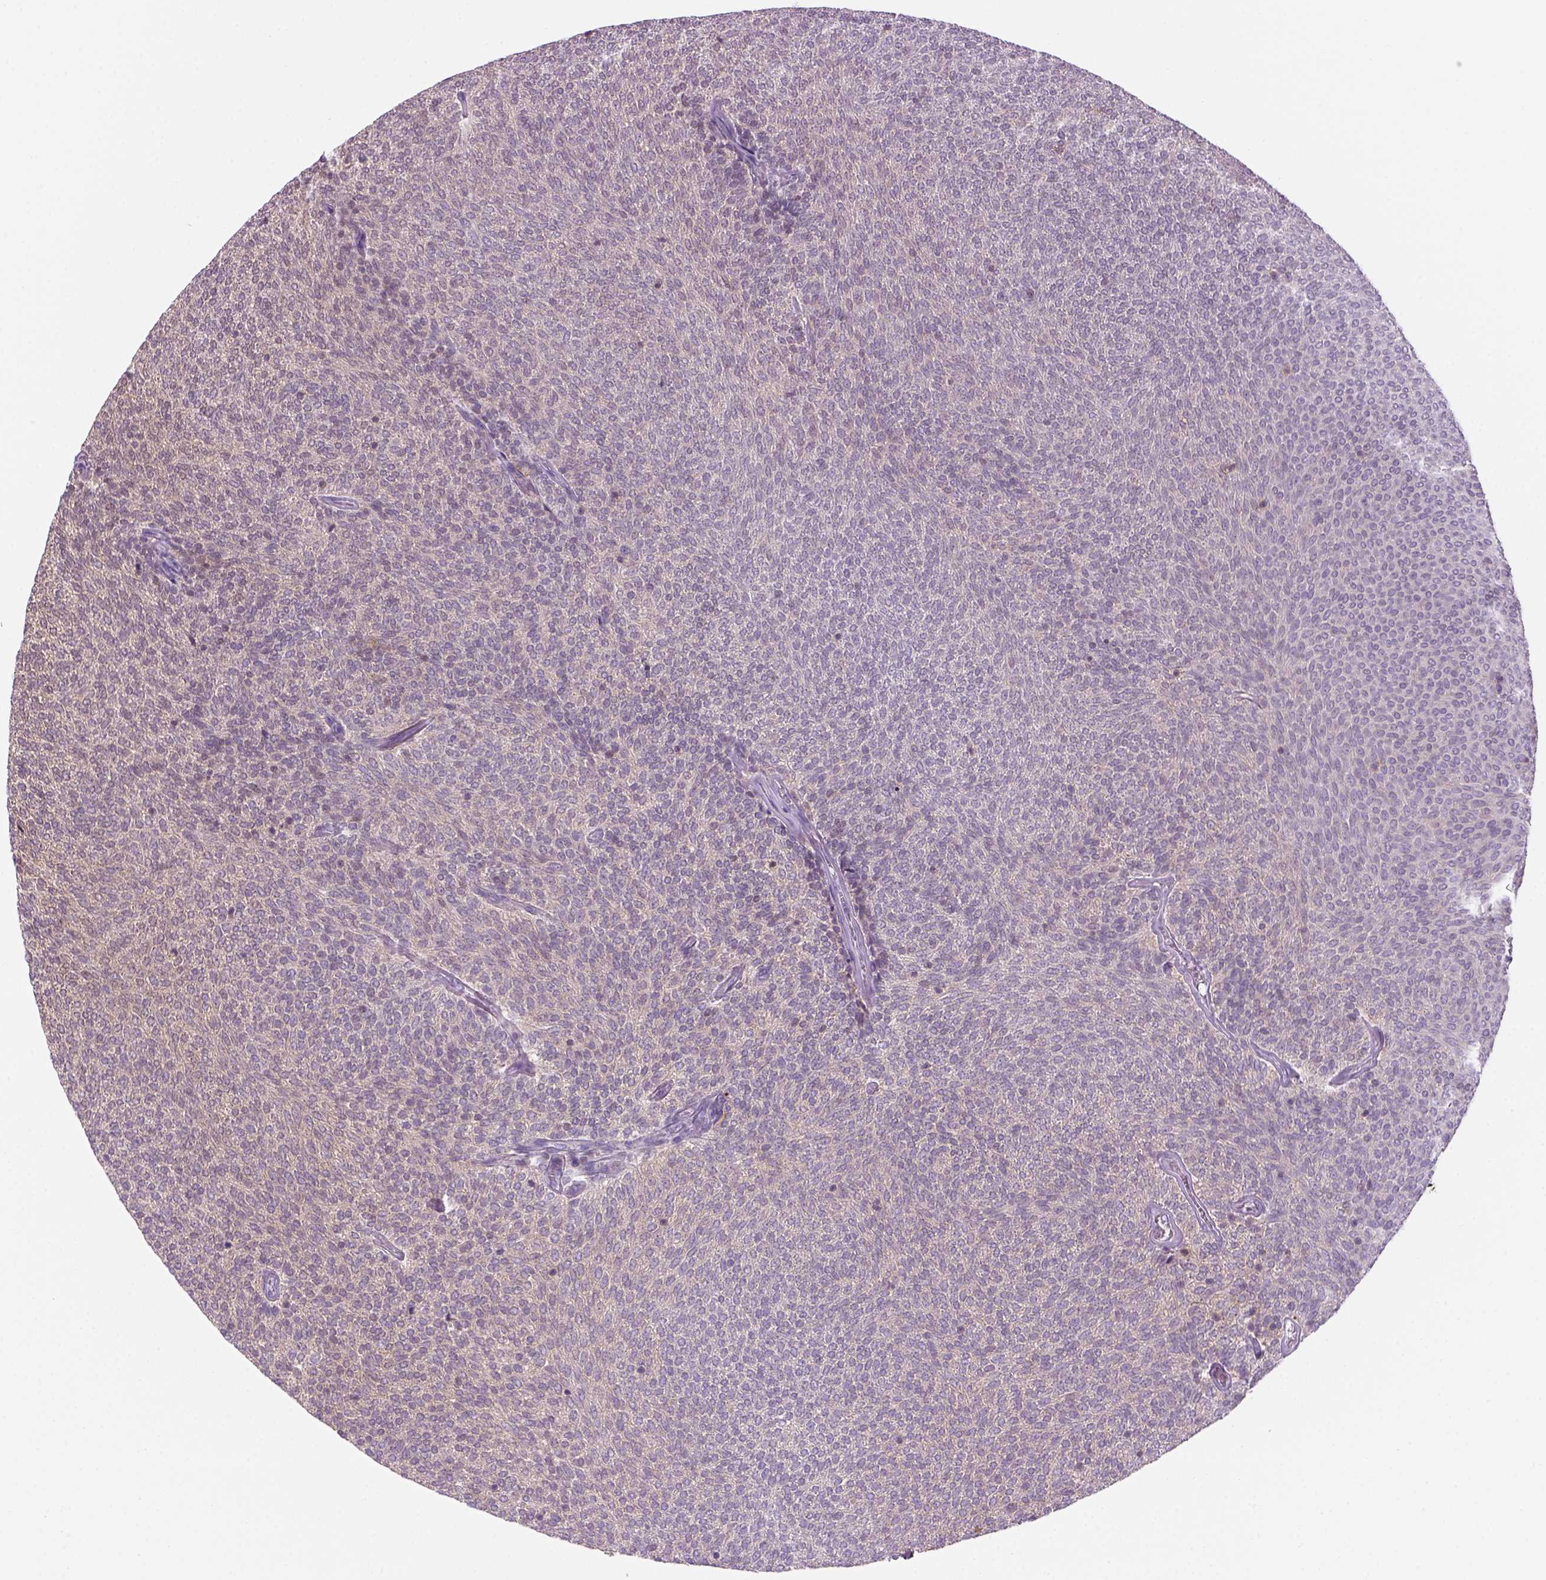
{"staining": {"intensity": "weak", "quantity": ">75%", "location": "cytoplasmic/membranous"}, "tissue": "urothelial cancer", "cell_type": "Tumor cells", "image_type": "cancer", "snomed": [{"axis": "morphology", "description": "Urothelial carcinoma, Low grade"}, {"axis": "topography", "description": "Urinary bladder"}], "caption": "IHC micrograph of urothelial cancer stained for a protein (brown), which displays low levels of weak cytoplasmic/membranous staining in approximately >75% of tumor cells.", "gene": "GOT1", "patient": {"sex": "male", "age": 77}}